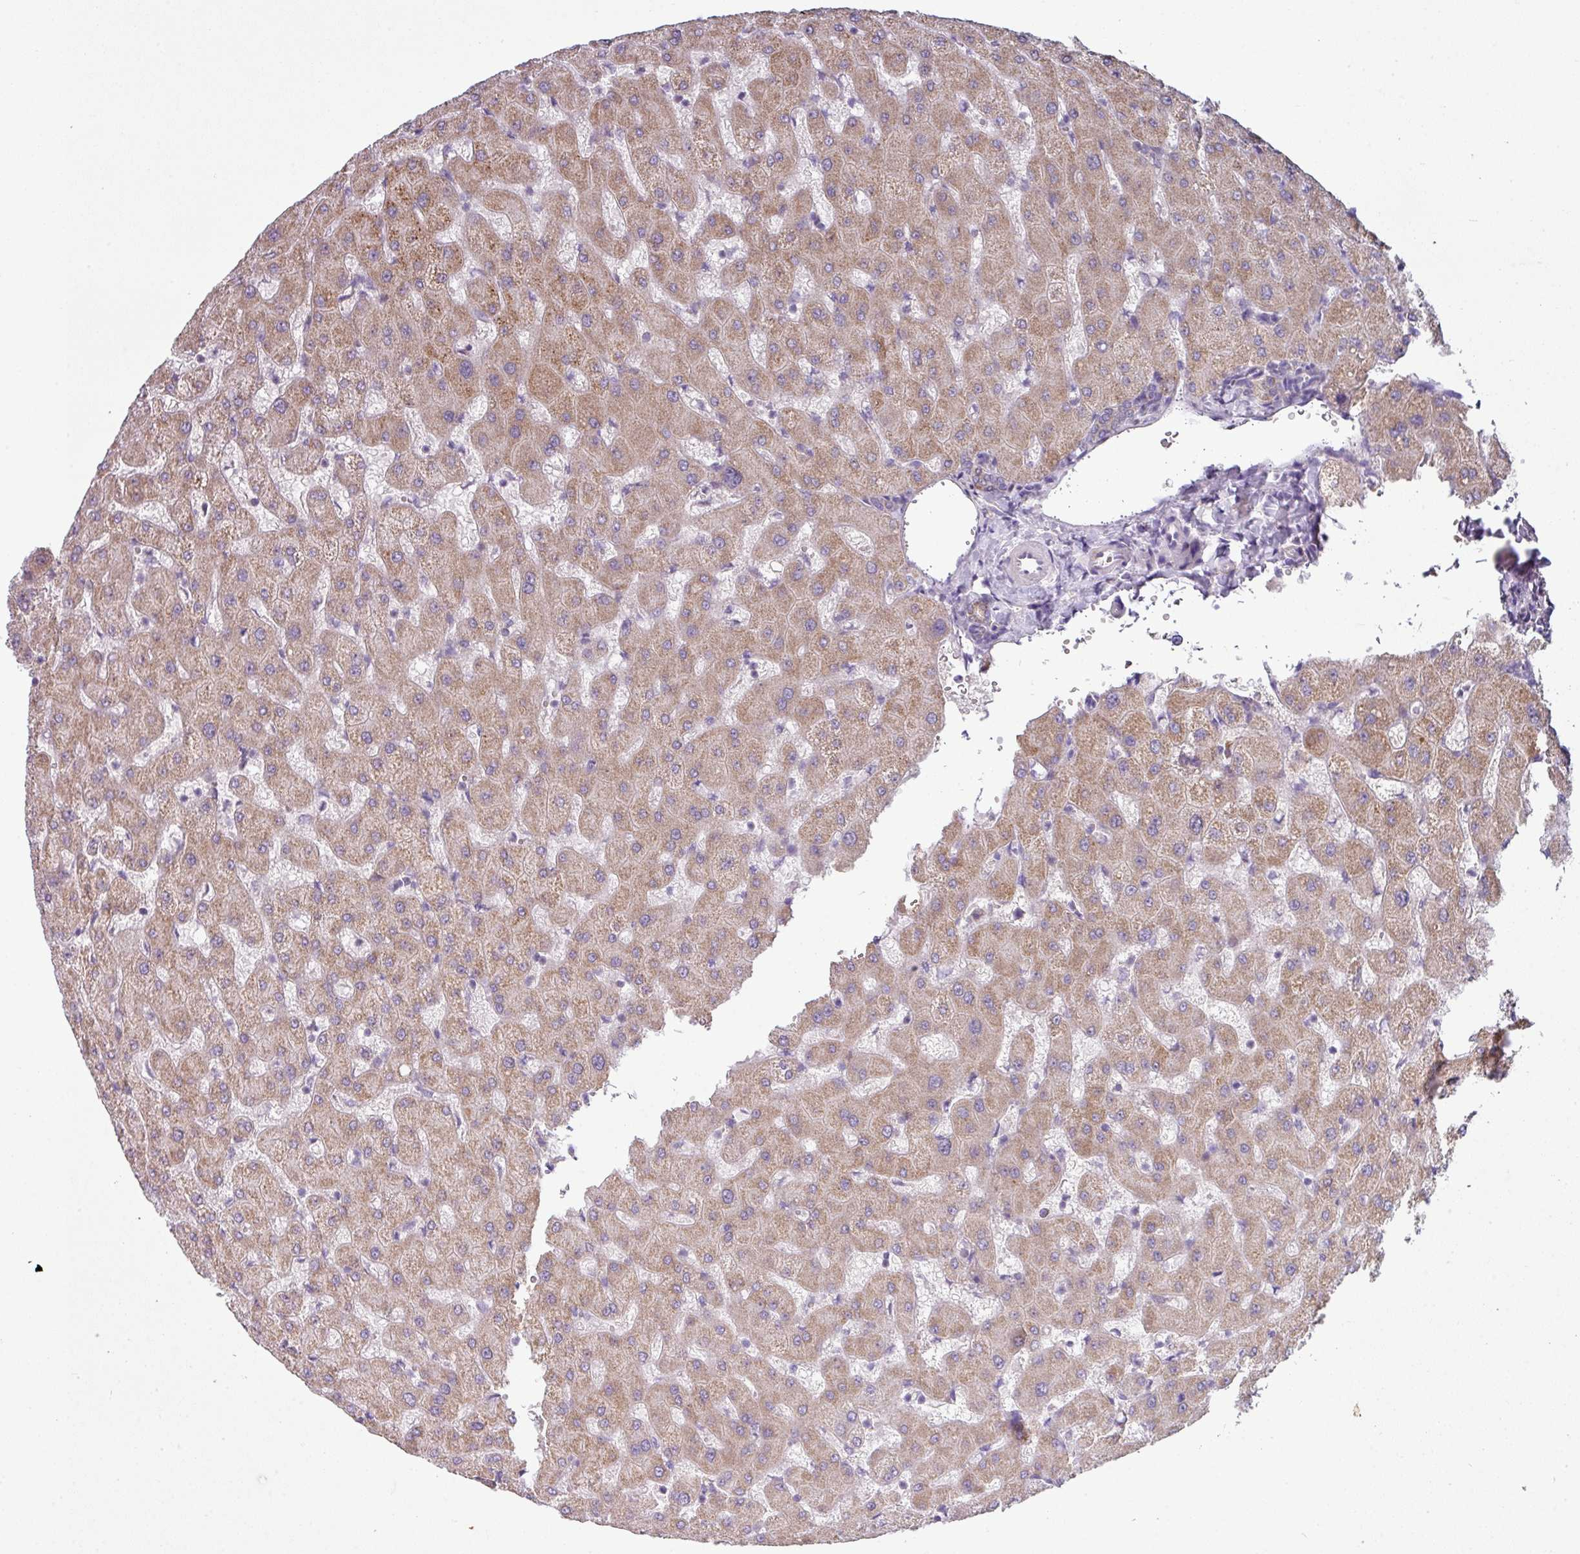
{"staining": {"intensity": "weak", "quantity": ">75%", "location": "cytoplasmic/membranous"}, "tissue": "liver", "cell_type": "Cholangiocytes", "image_type": "normal", "snomed": [{"axis": "morphology", "description": "Normal tissue, NOS"}, {"axis": "topography", "description": "Liver"}], "caption": "Immunohistochemistry (IHC) micrograph of normal liver stained for a protein (brown), which exhibits low levels of weak cytoplasmic/membranous staining in about >75% of cholangiocytes.", "gene": "LRRC9", "patient": {"sex": "female", "age": 63}}